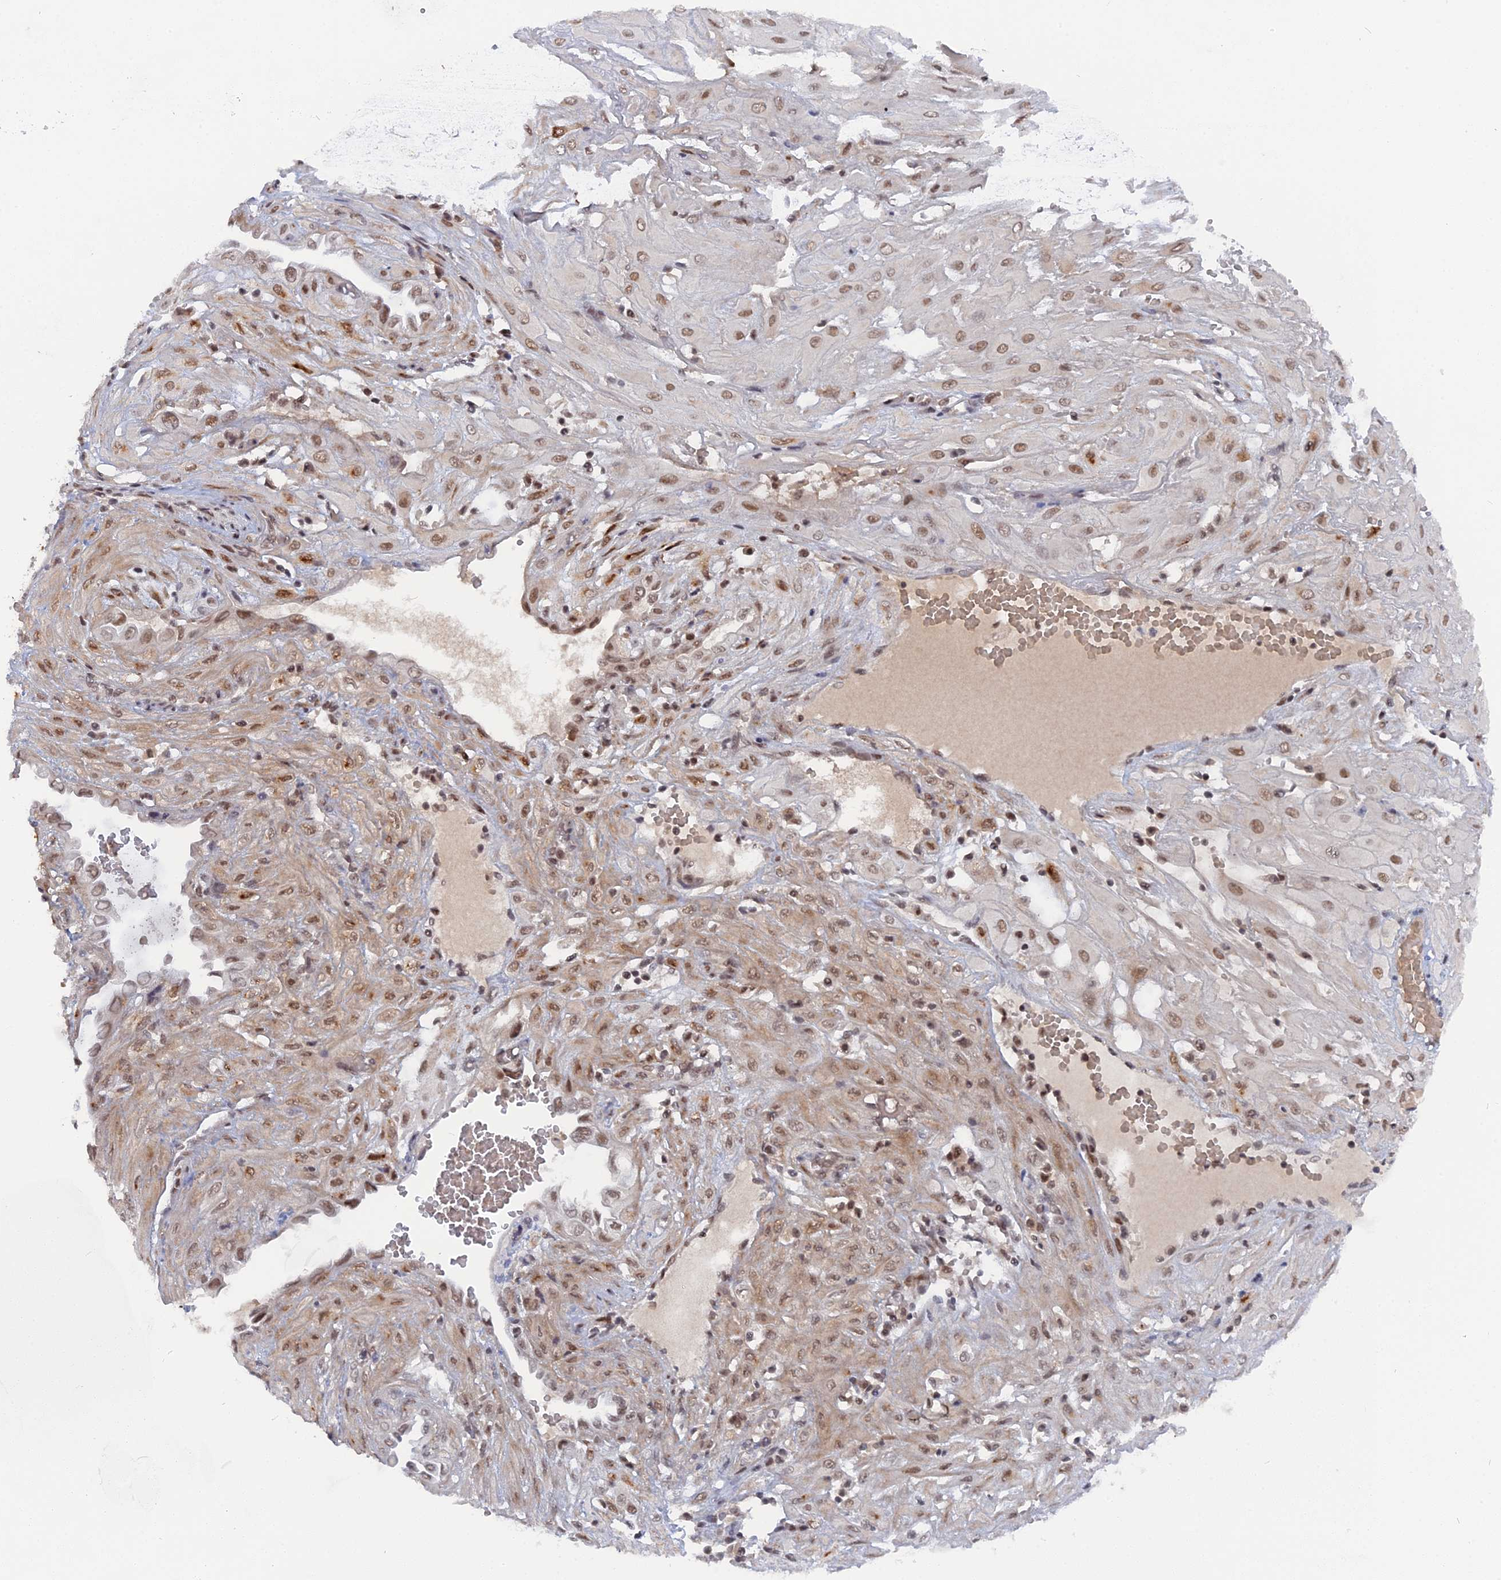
{"staining": {"intensity": "moderate", "quantity": ">75%", "location": "nuclear"}, "tissue": "cervical cancer", "cell_type": "Tumor cells", "image_type": "cancer", "snomed": [{"axis": "morphology", "description": "Squamous cell carcinoma, NOS"}, {"axis": "topography", "description": "Cervix"}], "caption": "A high-resolution histopathology image shows IHC staining of squamous cell carcinoma (cervical), which exhibits moderate nuclear expression in approximately >75% of tumor cells.", "gene": "CCDC85A", "patient": {"sex": "female", "age": 36}}